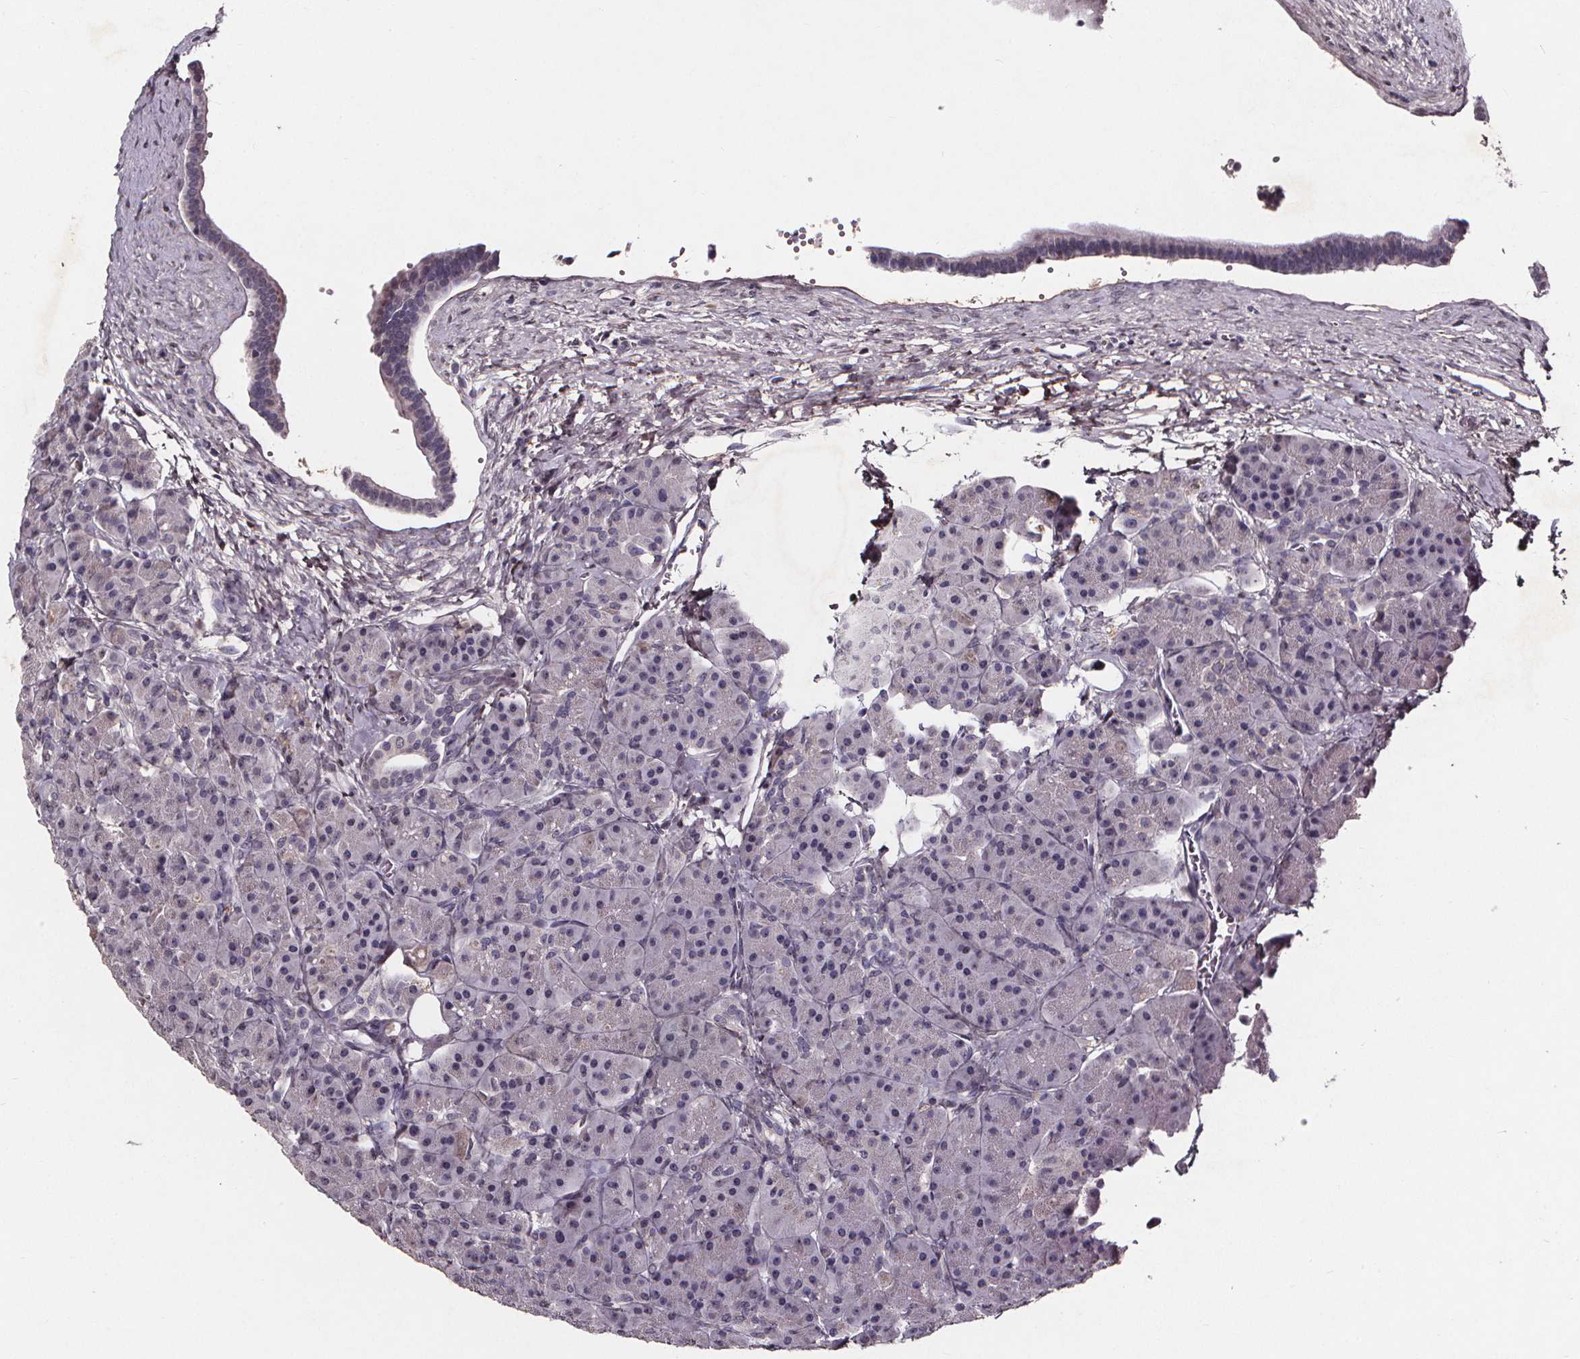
{"staining": {"intensity": "negative", "quantity": "none", "location": "none"}, "tissue": "pancreas", "cell_type": "Exocrine glandular cells", "image_type": "normal", "snomed": [{"axis": "morphology", "description": "Normal tissue, NOS"}, {"axis": "topography", "description": "Pancreas"}], "caption": "Immunohistochemical staining of normal human pancreas exhibits no significant staining in exocrine glandular cells.", "gene": "SPAG8", "patient": {"sex": "male", "age": 57}}